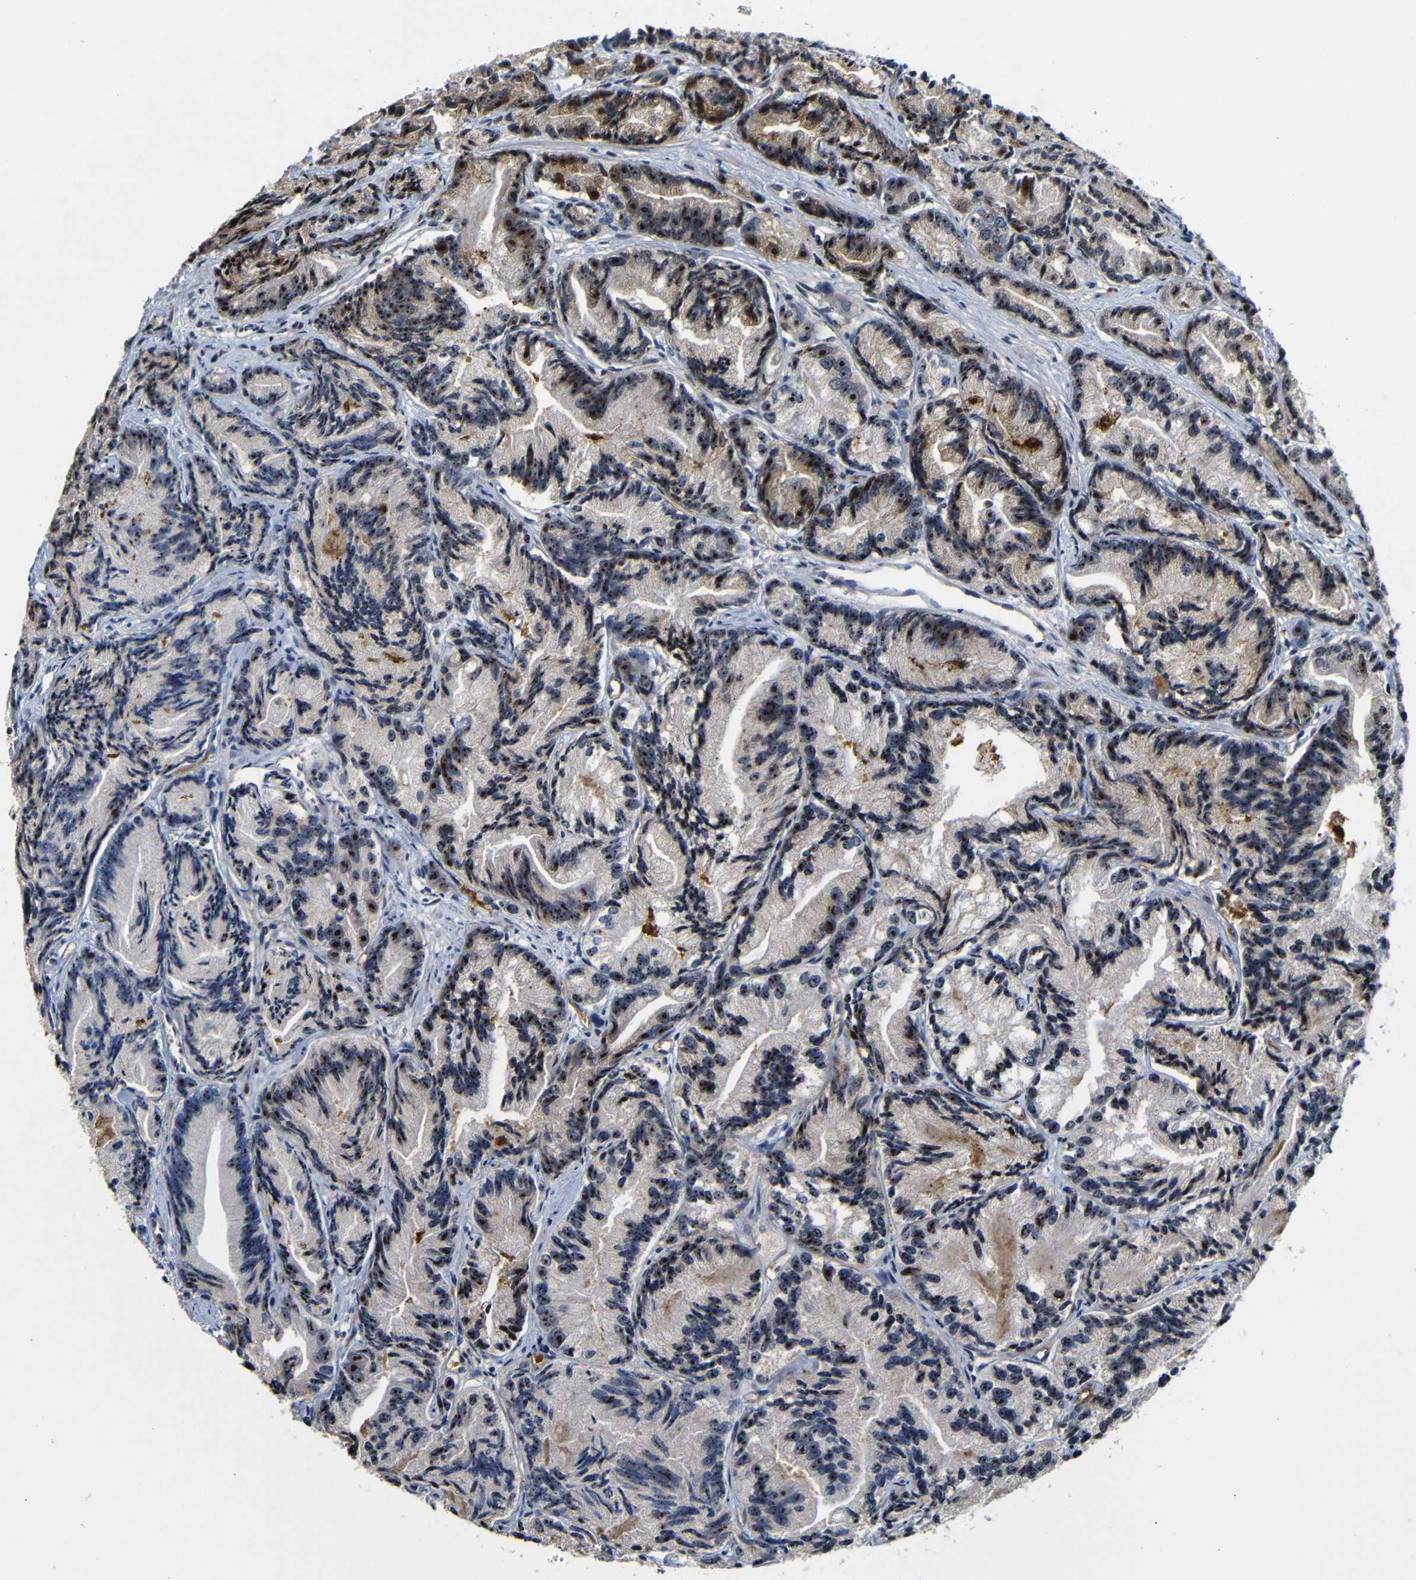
{"staining": {"intensity": "strong", "quantity": ">75%", "location": "nuclear"}, "tissue": "prostate cancer", "cell_type": "Tumor cells", "image_type": "cancer", "snomed": [{"axis": "morphology", "description": "Adenocarcinoma, Low grade"}, {"axis": "topography", "description": "Prostate"}], "caption": "Strong nuclear protein staining is seen in about >75% of tumor cells in prostate cancer (adenocarcinoma (low-grade)).", "gene": "MYC", "patient": {"sex": "male", "age": 89}}